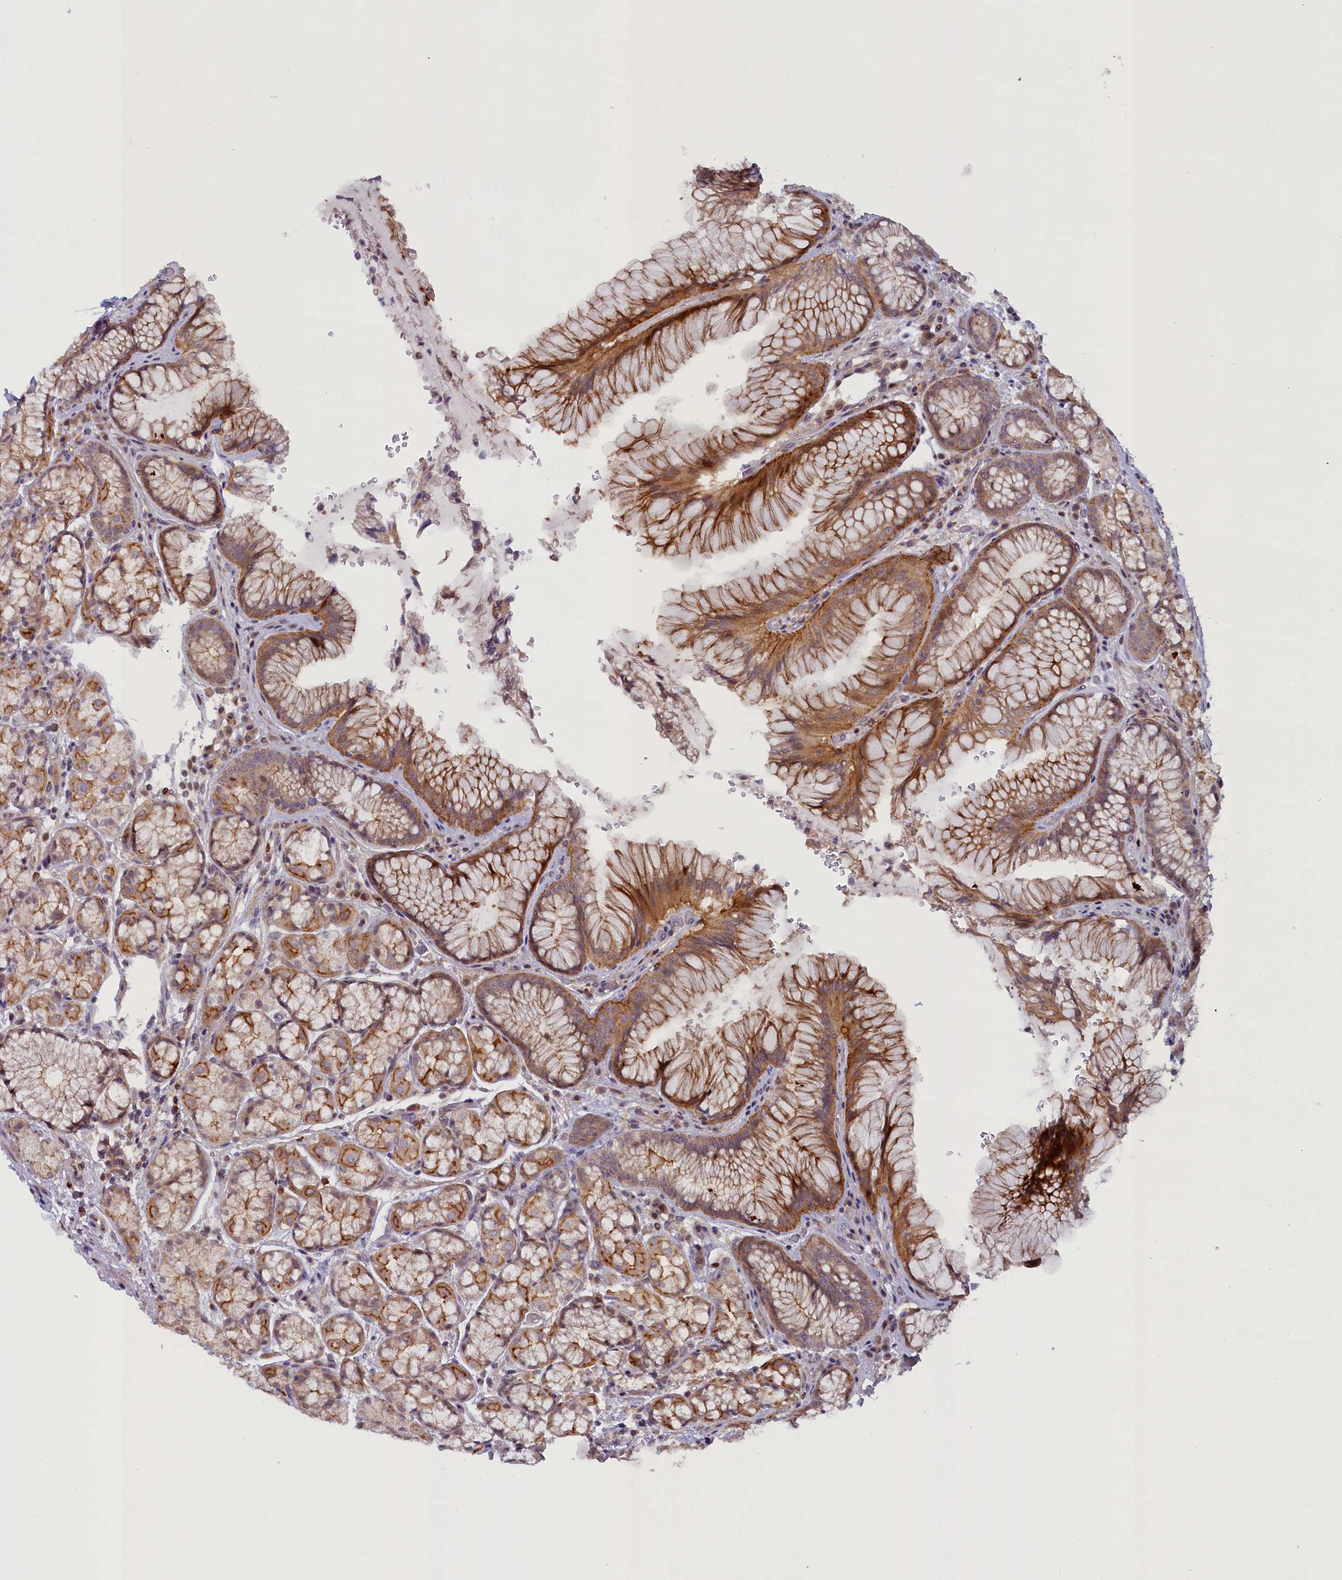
{"staining": {"intensity": "moderate", "quantity": ">75%", "location": "cytoplasmic/membranous"}, "tissue": "stomach", "cell_type": "Glandular cells", "image_type": "normal", "snomed": [{"axis": "morphology", "description": "Normal tissue, NOS"}, {"axis": "topography", "description": "Stomach"}], "caption": "Glandular cells display medium levels of moderate cytoplasmic/membranous positivity in about >75% of cells in normal human stomach.", "gene": "CCL23", "patient": {"sex": "male", "age": 63}}